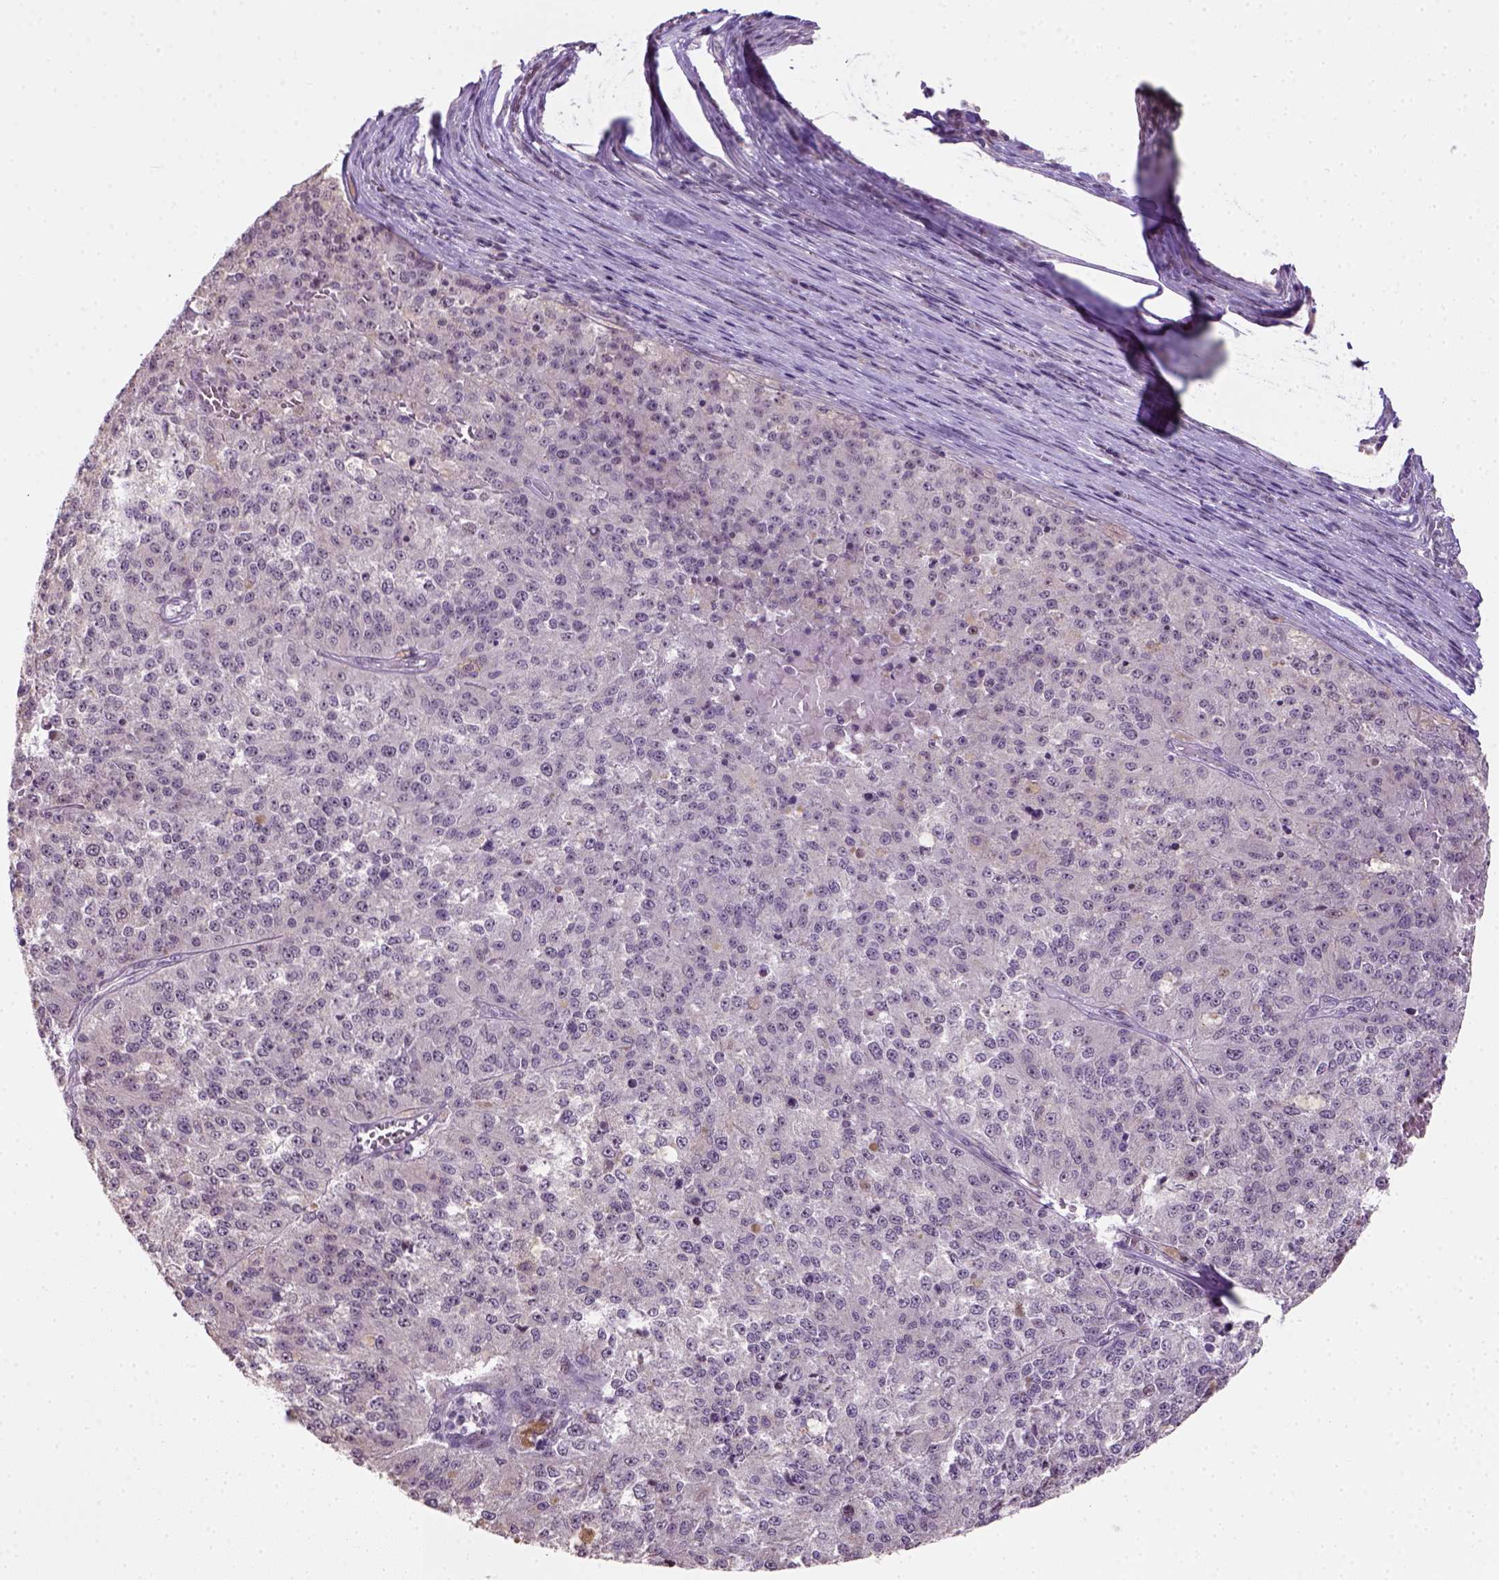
{"staining": {"intensity": "negative", "quantity": "none", "location": "none"}, "tissue": "melanoma", "cell_type": "Tumor cells", "image_type": "cancer", "snomed": [{"axis": "morphology", "description": "Malignant melanoma, Metastatic site"}, {"axis": "topography", "description": "Lymph node"}], "caption": "DAB (3,3'-diaminobenzidine) immunohistochemical staining of malignant melanoma (metastatic site) displays no significant positivity in tumor cells.", "gene": "DDX50", "patient": {"sex": "female", "age": 64}}